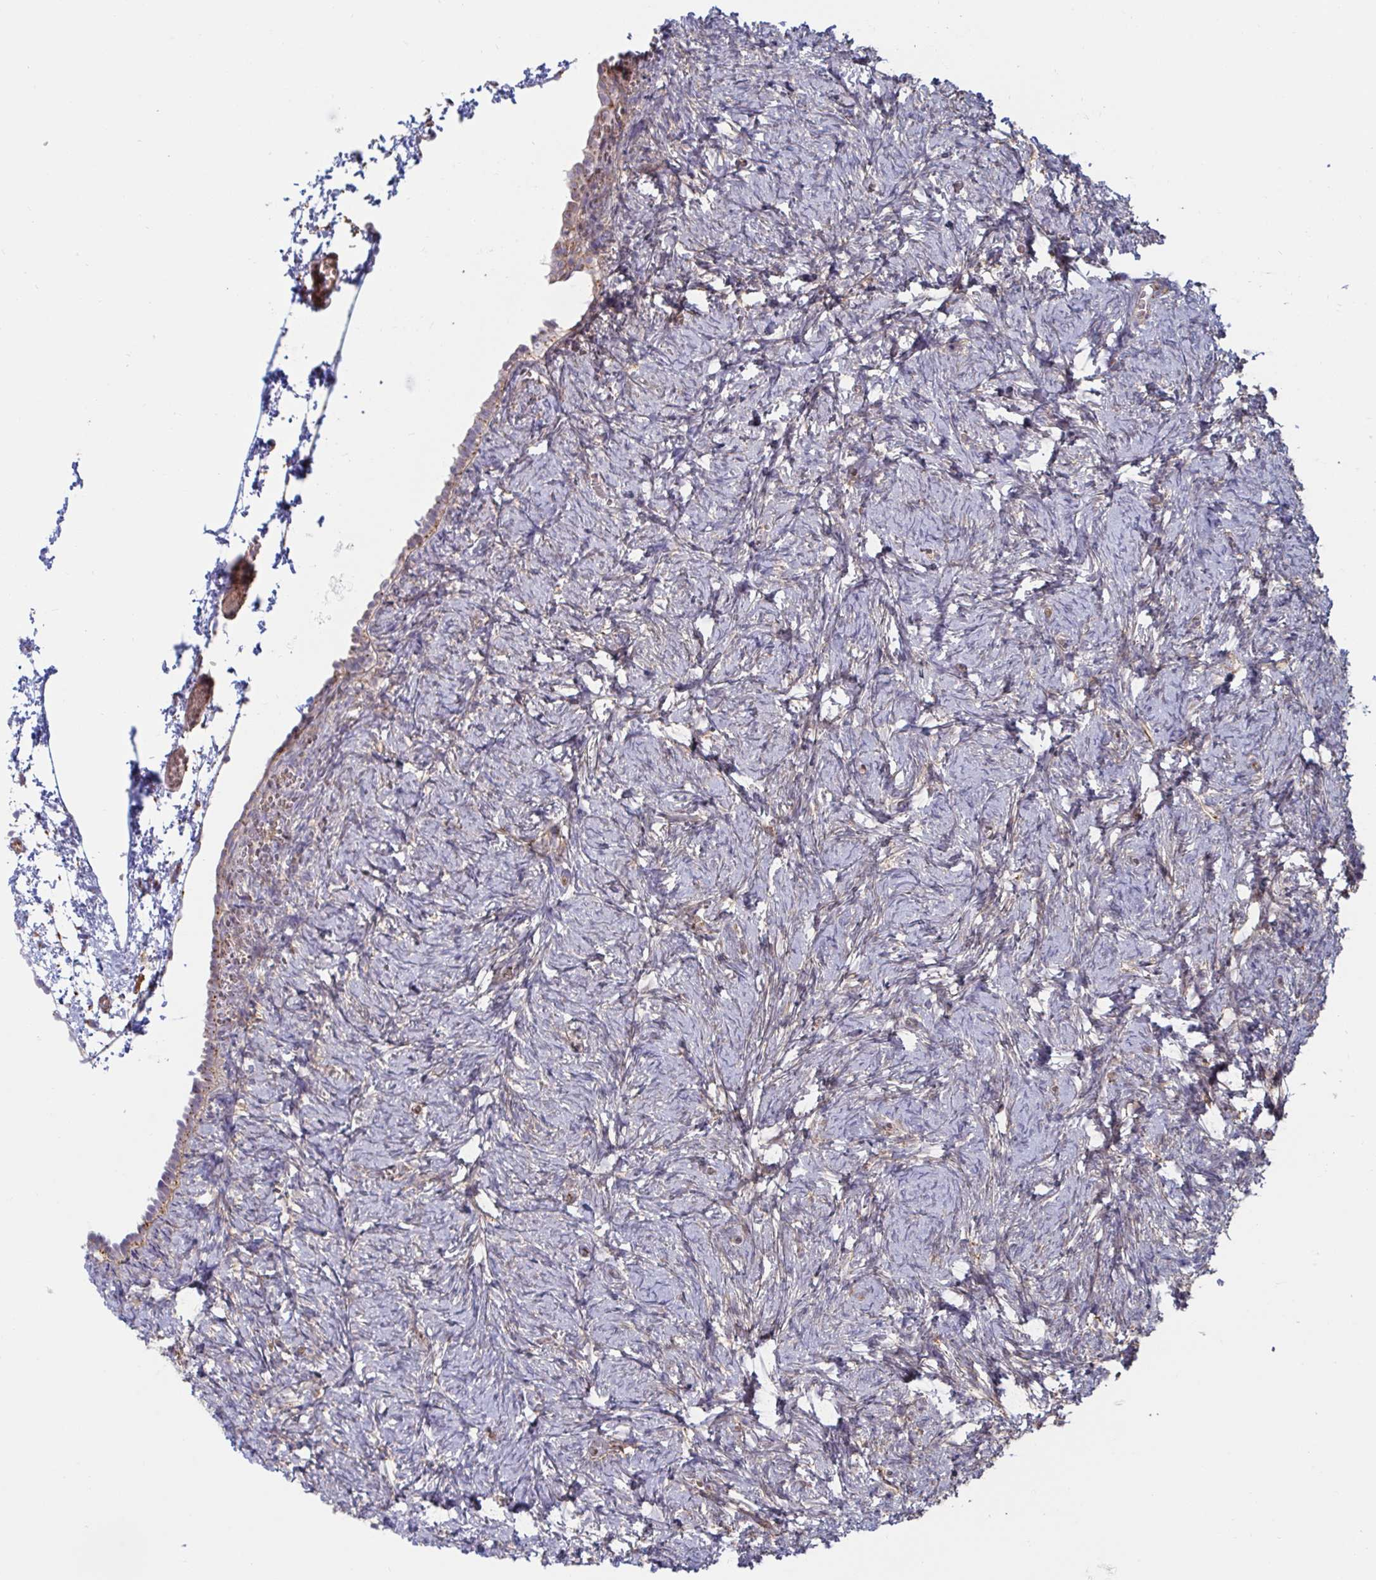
{"staining": {"intensity": "moderate", "quantity": ">75%", "location": "cytoplasmic/membranous"}, "tissue": "ovary", "cell_type": "Follicle cells", "image_type": "normal", "snomed": [{"axis": "morphology", "description": "Normal tissue, NOS"}, {"axis": "topography", "description": "Ovary"}], "caption": "Human ovary stained with a brown dye reveals moderate cytoplasmic/membranous positive staining in about >75% of follicle cells.", "gene": "SLC9A6", "patient": {"sex": "female", "age": 41}}